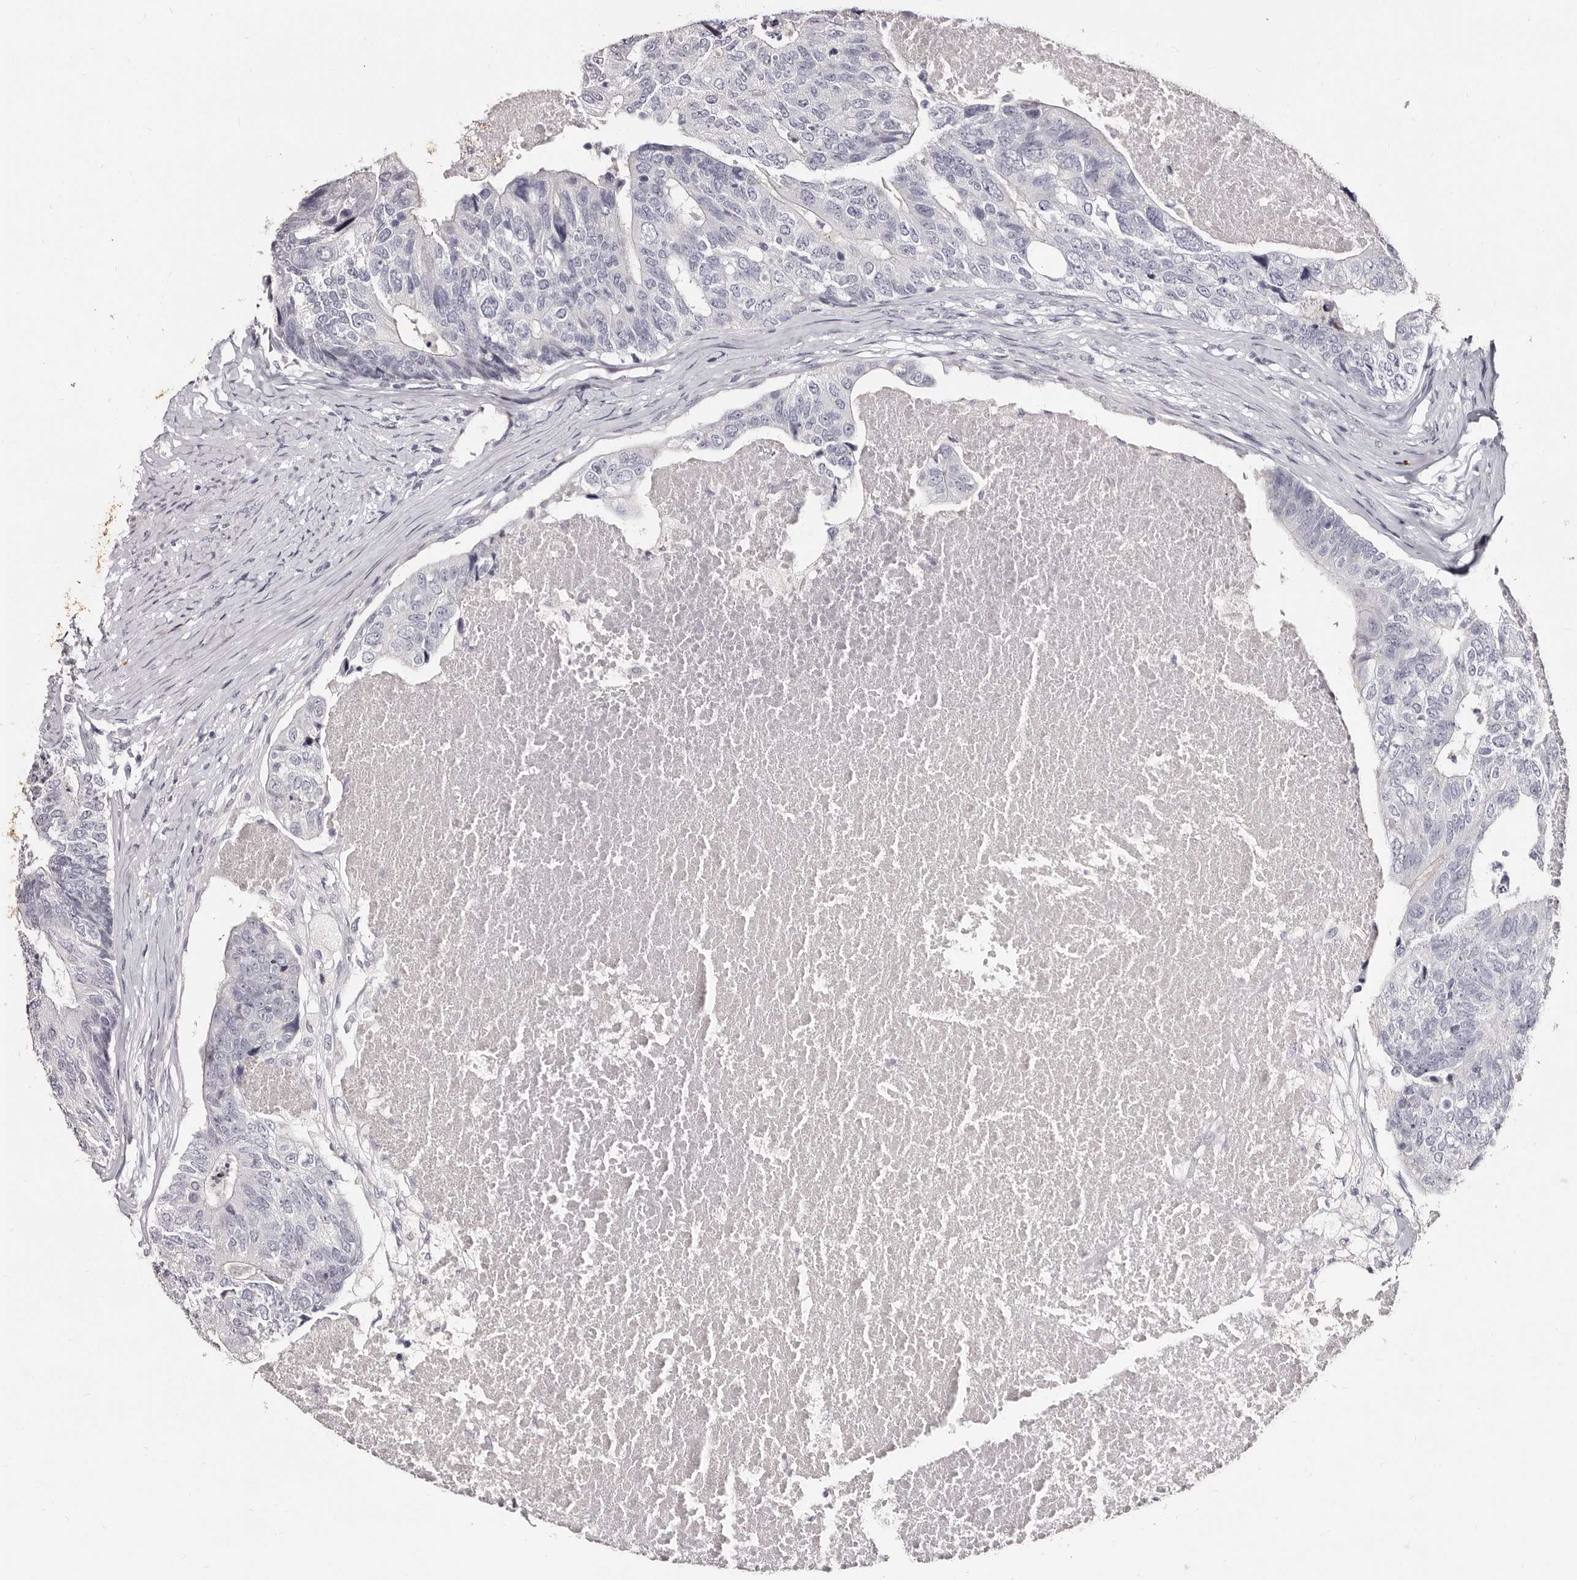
{"staining": {"intensity": "negative", "quantity": "none", "location": "none"}, "tissue": "colorectal cancer", "cell_type": "Tumor cells", "image_type": "cancer", "snomed": [{"axis": "morphology", "description": "Adenocarcinoma, NOS"}, {"axis": "topography", "description": "Colon"}], "caption": "Colorectal cancer stained for a protein using immunohistochemistry (IHC) shows no positivity tumor cells.", "gene": "TBC1D22B", "patient": {"sex": "female", "age": 67}}